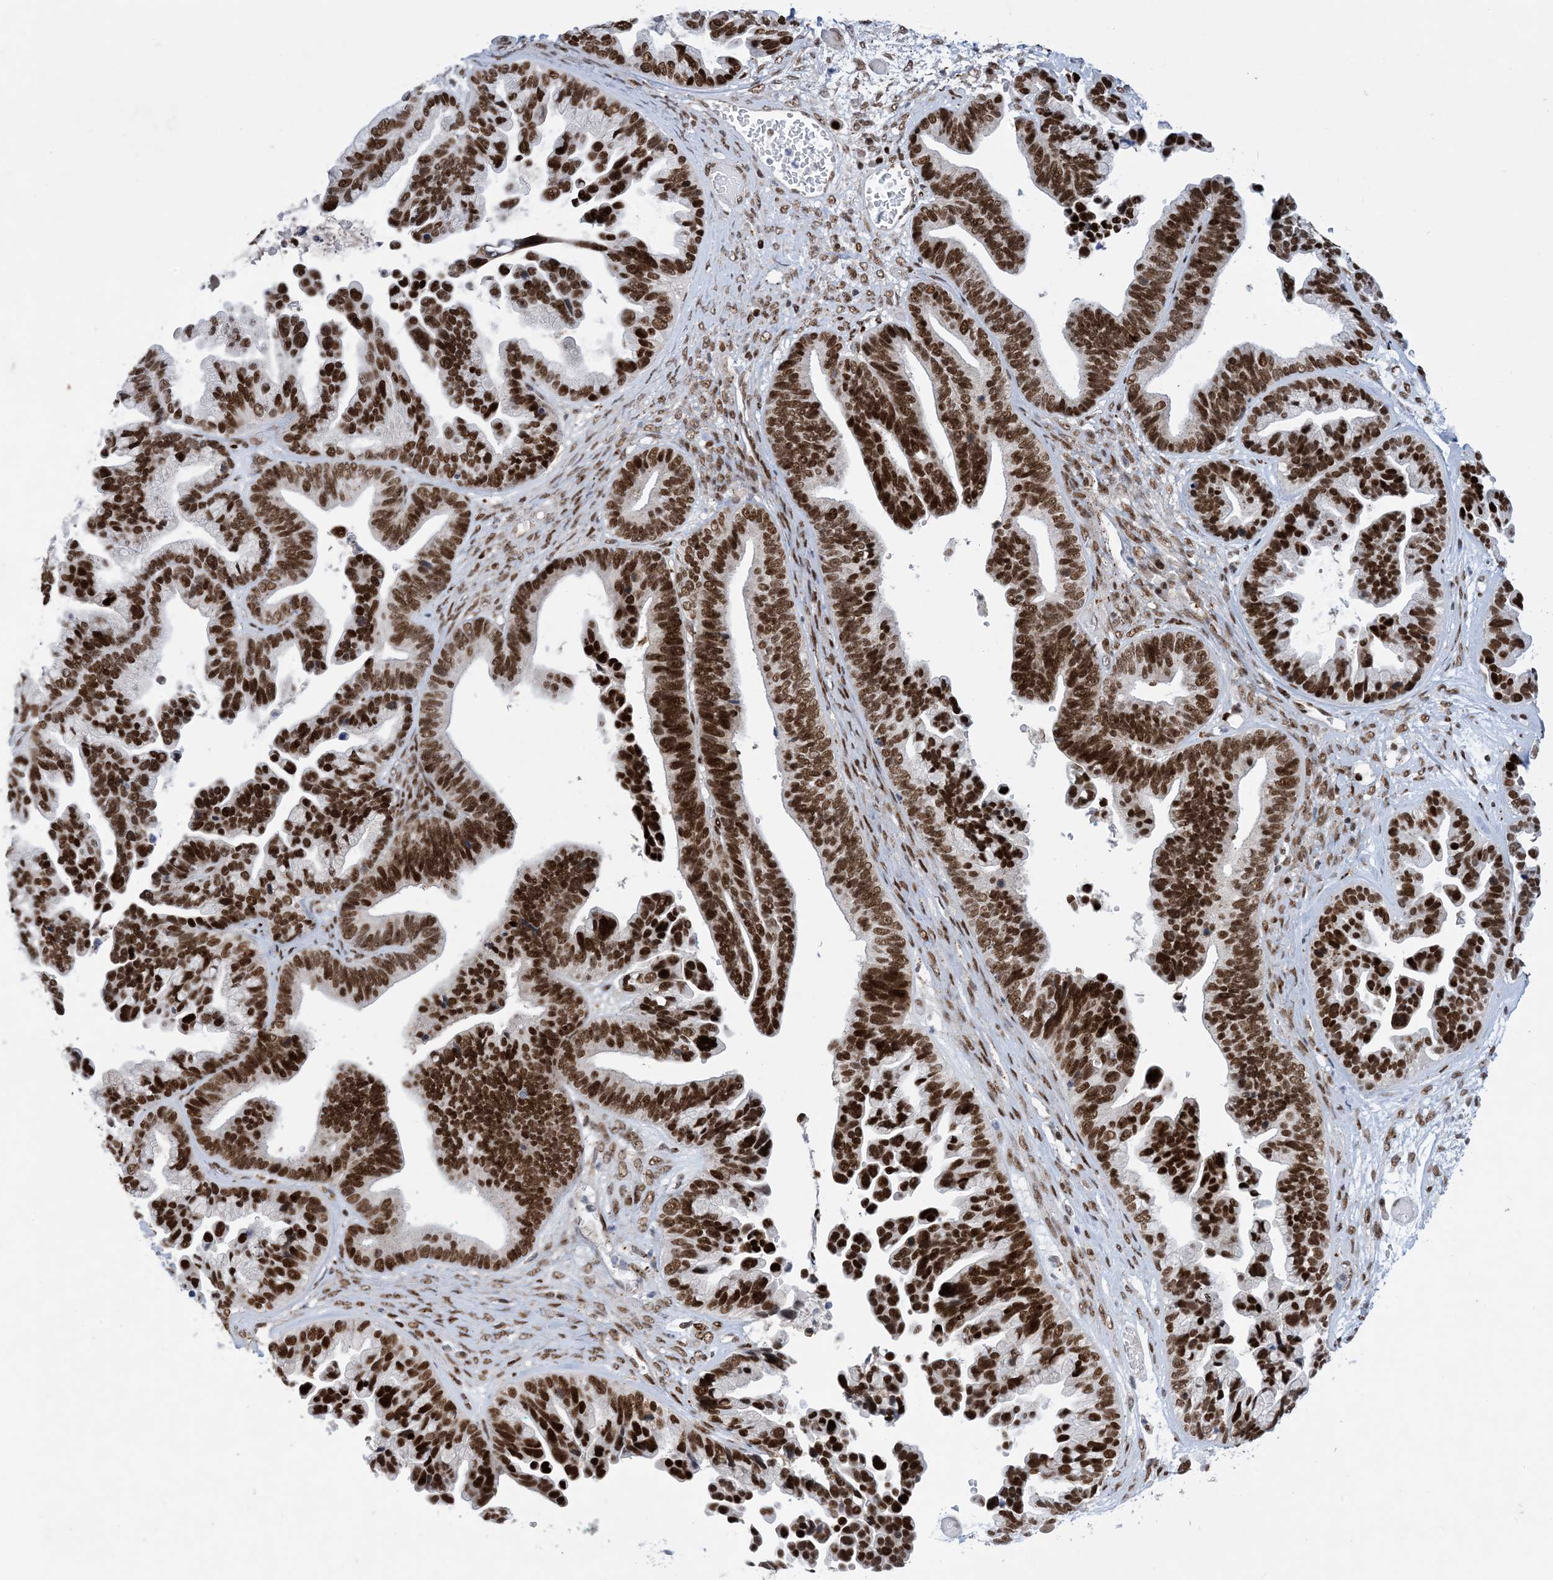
{"staining": {"intensity": "strong", "quantity": ">75%", "location": "nuclear"}, "tissue": "ovarian cancer", "cell_type": "Tumor cells", "image_type": "cancer", "snomed": [{"axis": "morphology", "description": "Cystadenocarcinoma, serous, NOS"}, {"axis": "topography", "description": "Ovary"}], "caption": "Ovarian serous cystadenocarcinoma stained with a protein marker demonstrates strong staining in tumor cells.", "gene": "TSPYL1", "patient": {"sex": "female", "age": 56}}